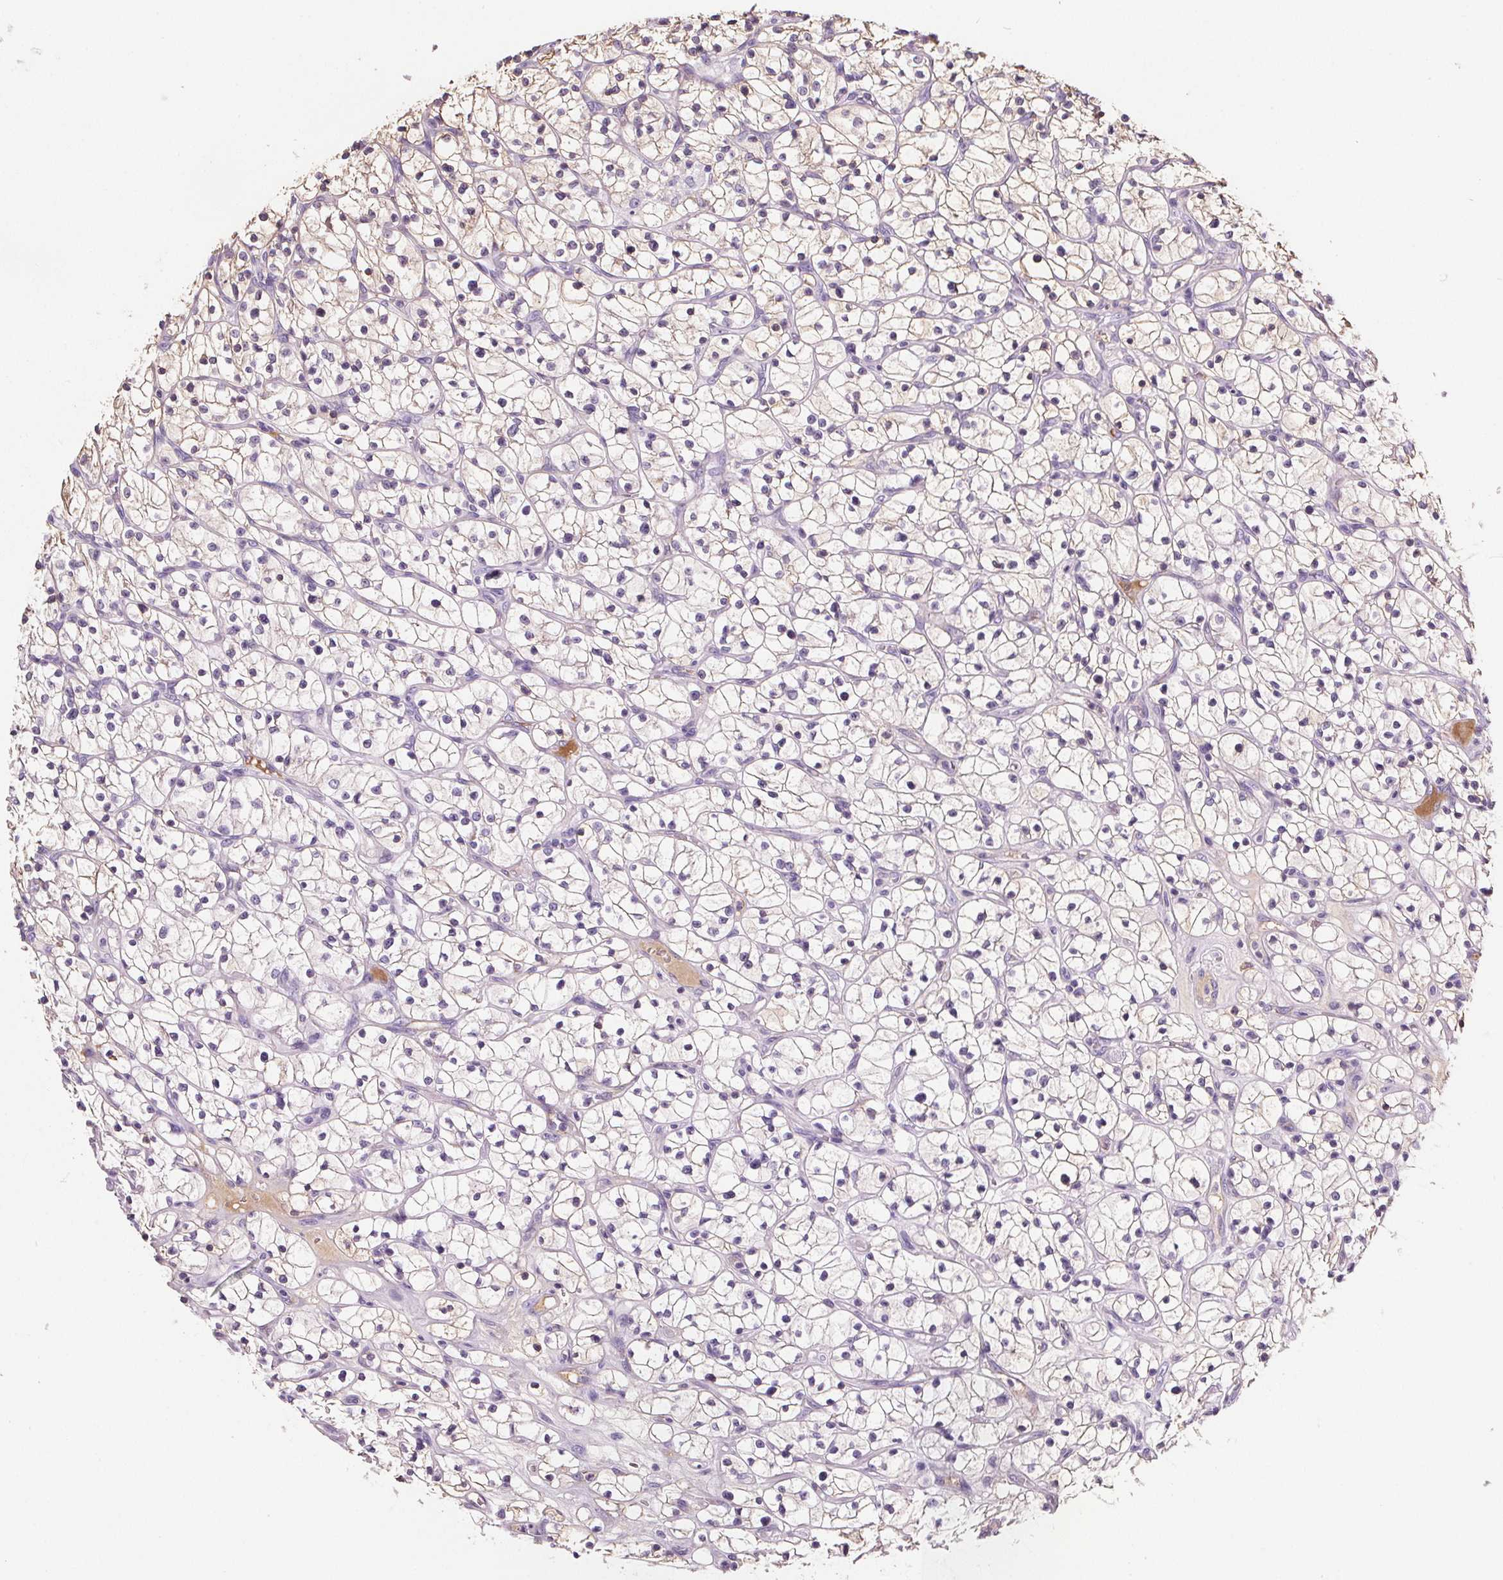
{"staining": {"intensity": "negative", "quantity": "none", "location": "none"}, "tissue": "renal cancer", "cell_type": "Tumor cells", "image_type": "cancer", "snomed": [{"axis": "morphology", "description": "Adenocarcinoma, NOS"}, {"axis": "topography", "description": "Kidney"}], "caption": "A micrograph of human renal adenocarcinoma is negative for staining in tumor cells.", "gene": "CD5L", "patient": {"sex": "female", "age": 64}}